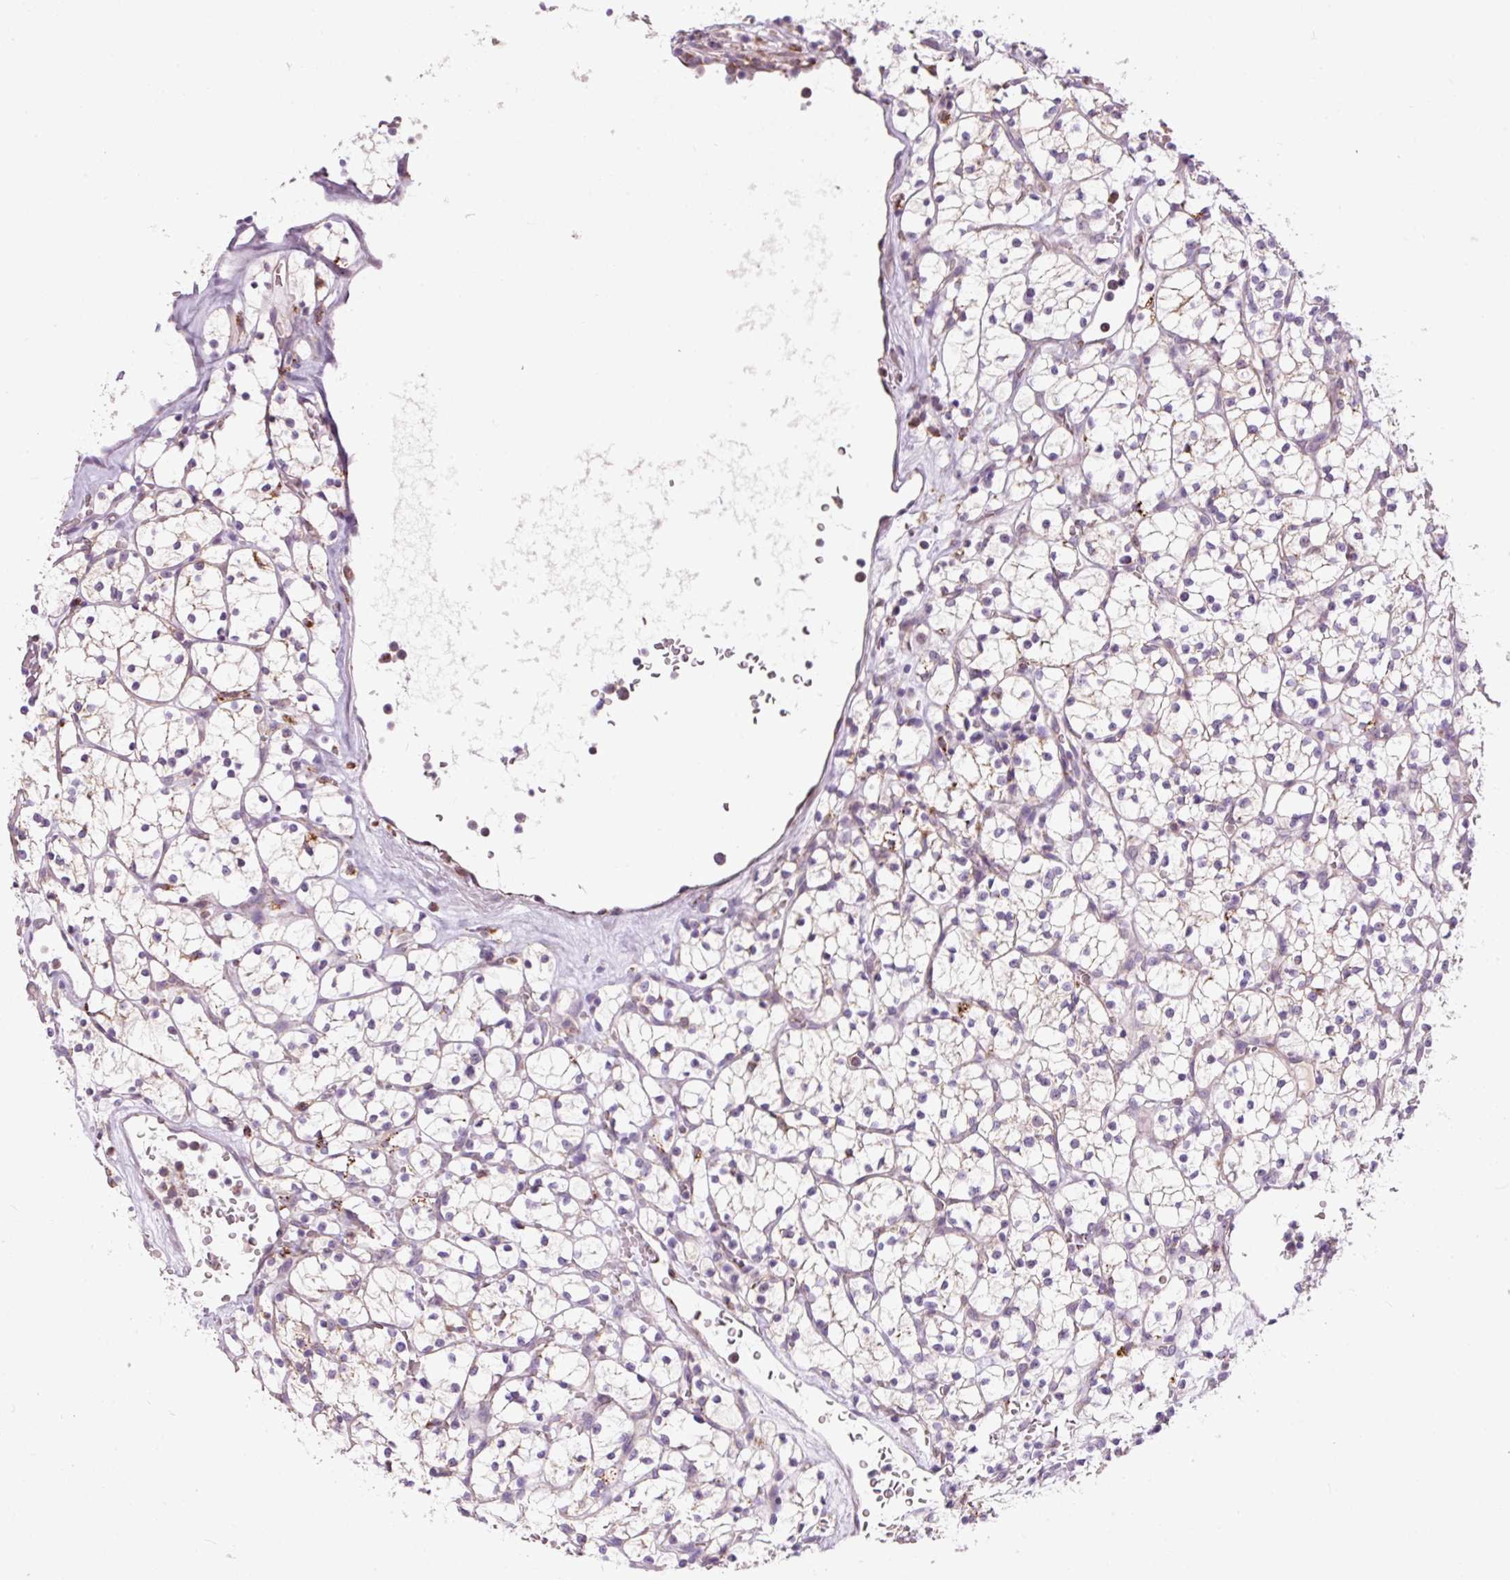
{"staining": {"intensity": "weak", "quantity": "<25%", "location": "cytoplasmic/membranous"}, "tissue": "renal cancer", "cell_type": "Tumor cells", "image_type": "cancer", "snomed": [{"axis": "morphology", "description": "Adenocarcinoma, NOS"}, {"axis": "topography", "description": "Kidney"}], "caption": "Immunohistochemical staining of renal adenocarcinoma shows no significant staining in tumor cells.", "gene": "PCK2", "patient": {"sex": "female", "age": 64}}